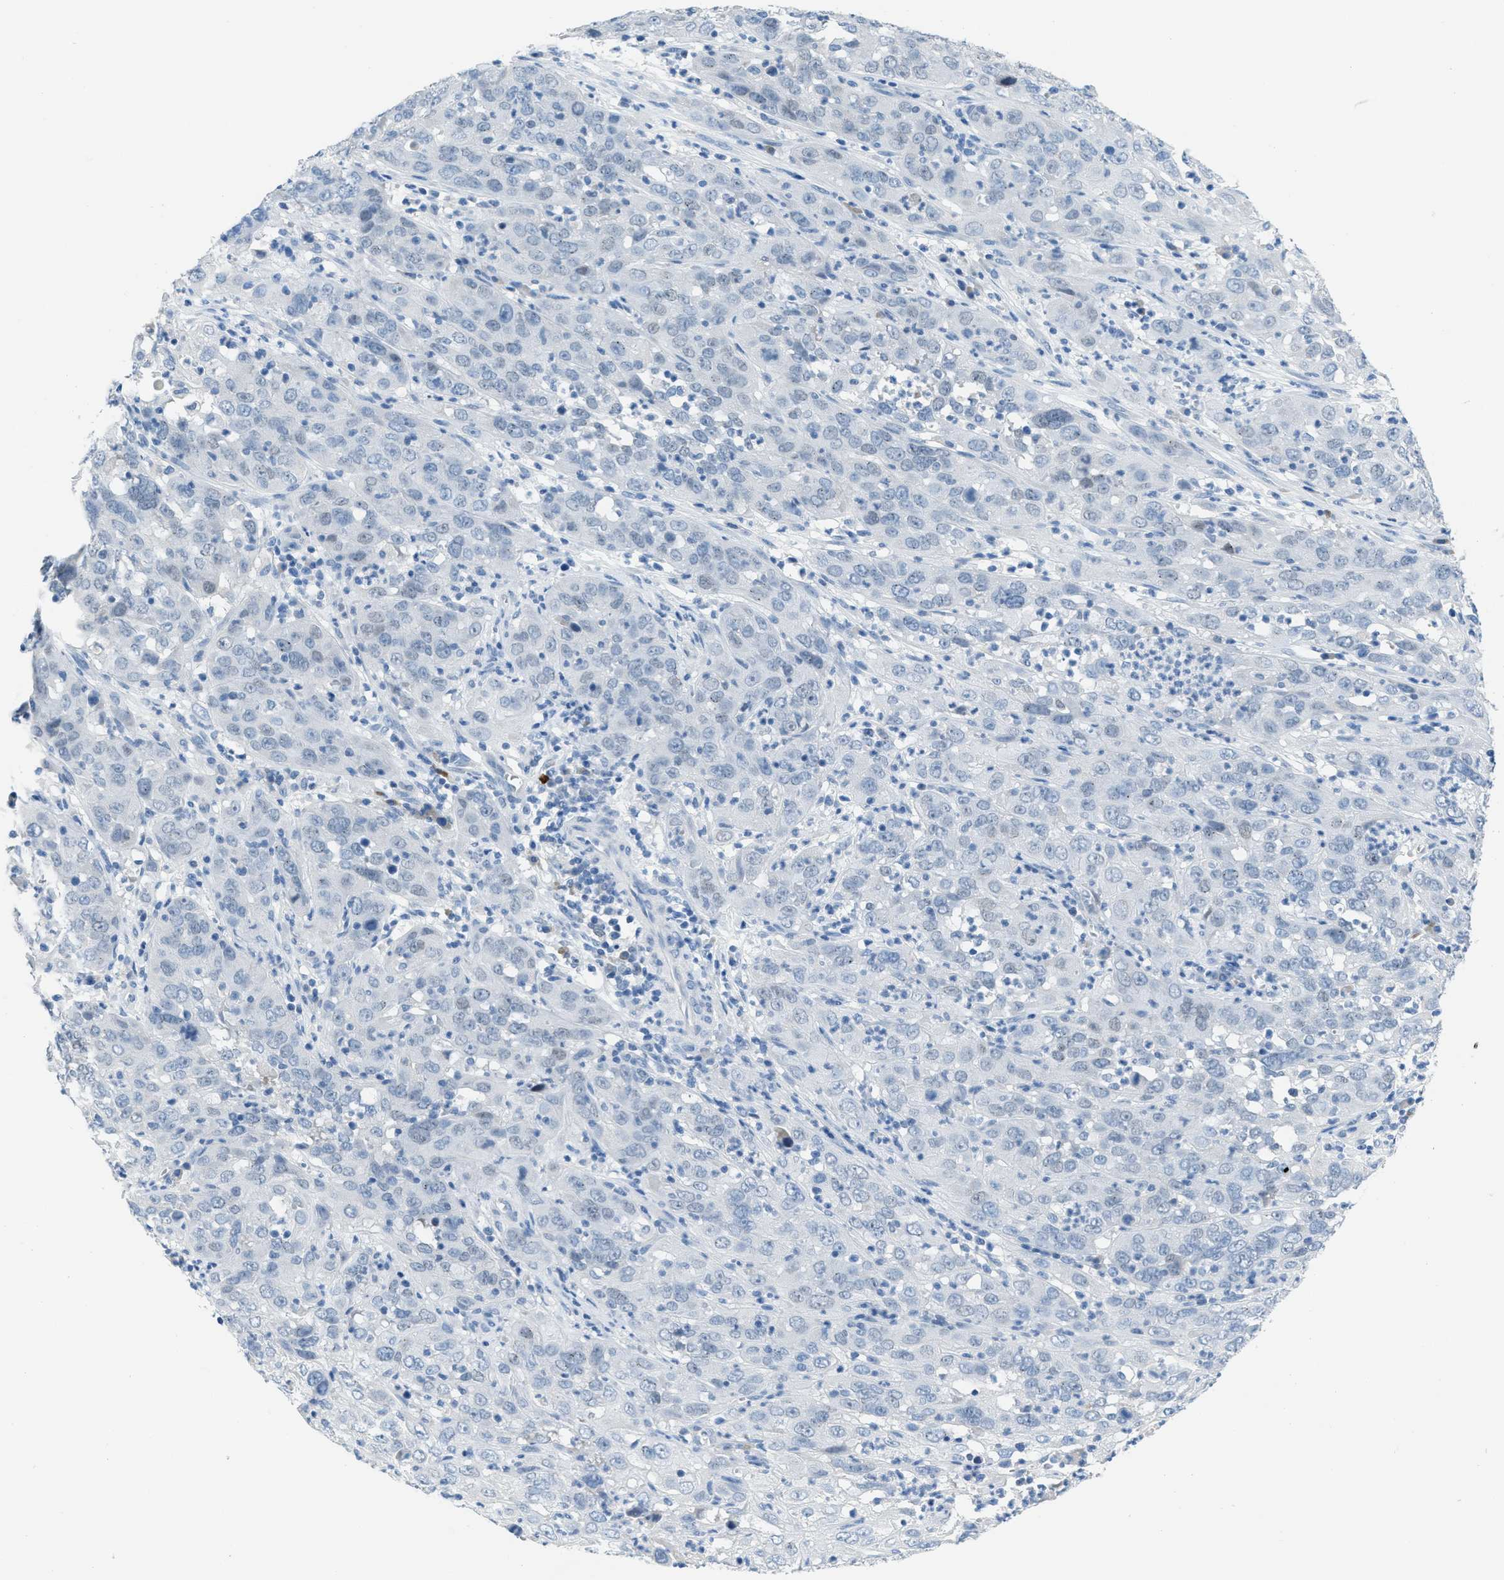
{"staining": {"intensity": "negative", "quantity": "none", "location": "none"}, "tissue": "cervical cancer", "cell_type": "Tumor cells", "image_type": "cancer", "snomed": [{"axis": "morphology", "description": "Squamous cell carcinoma, NOS"}, {"axis": "topography", "description": "Cervix"}], "caption": "This is an immunohistochemistry (IHC) photomicrograph of cervical cancer. There is no positivity in tumor cells.", "gene": "HSF2", "patient": {"sex": "female", "age": 32}}